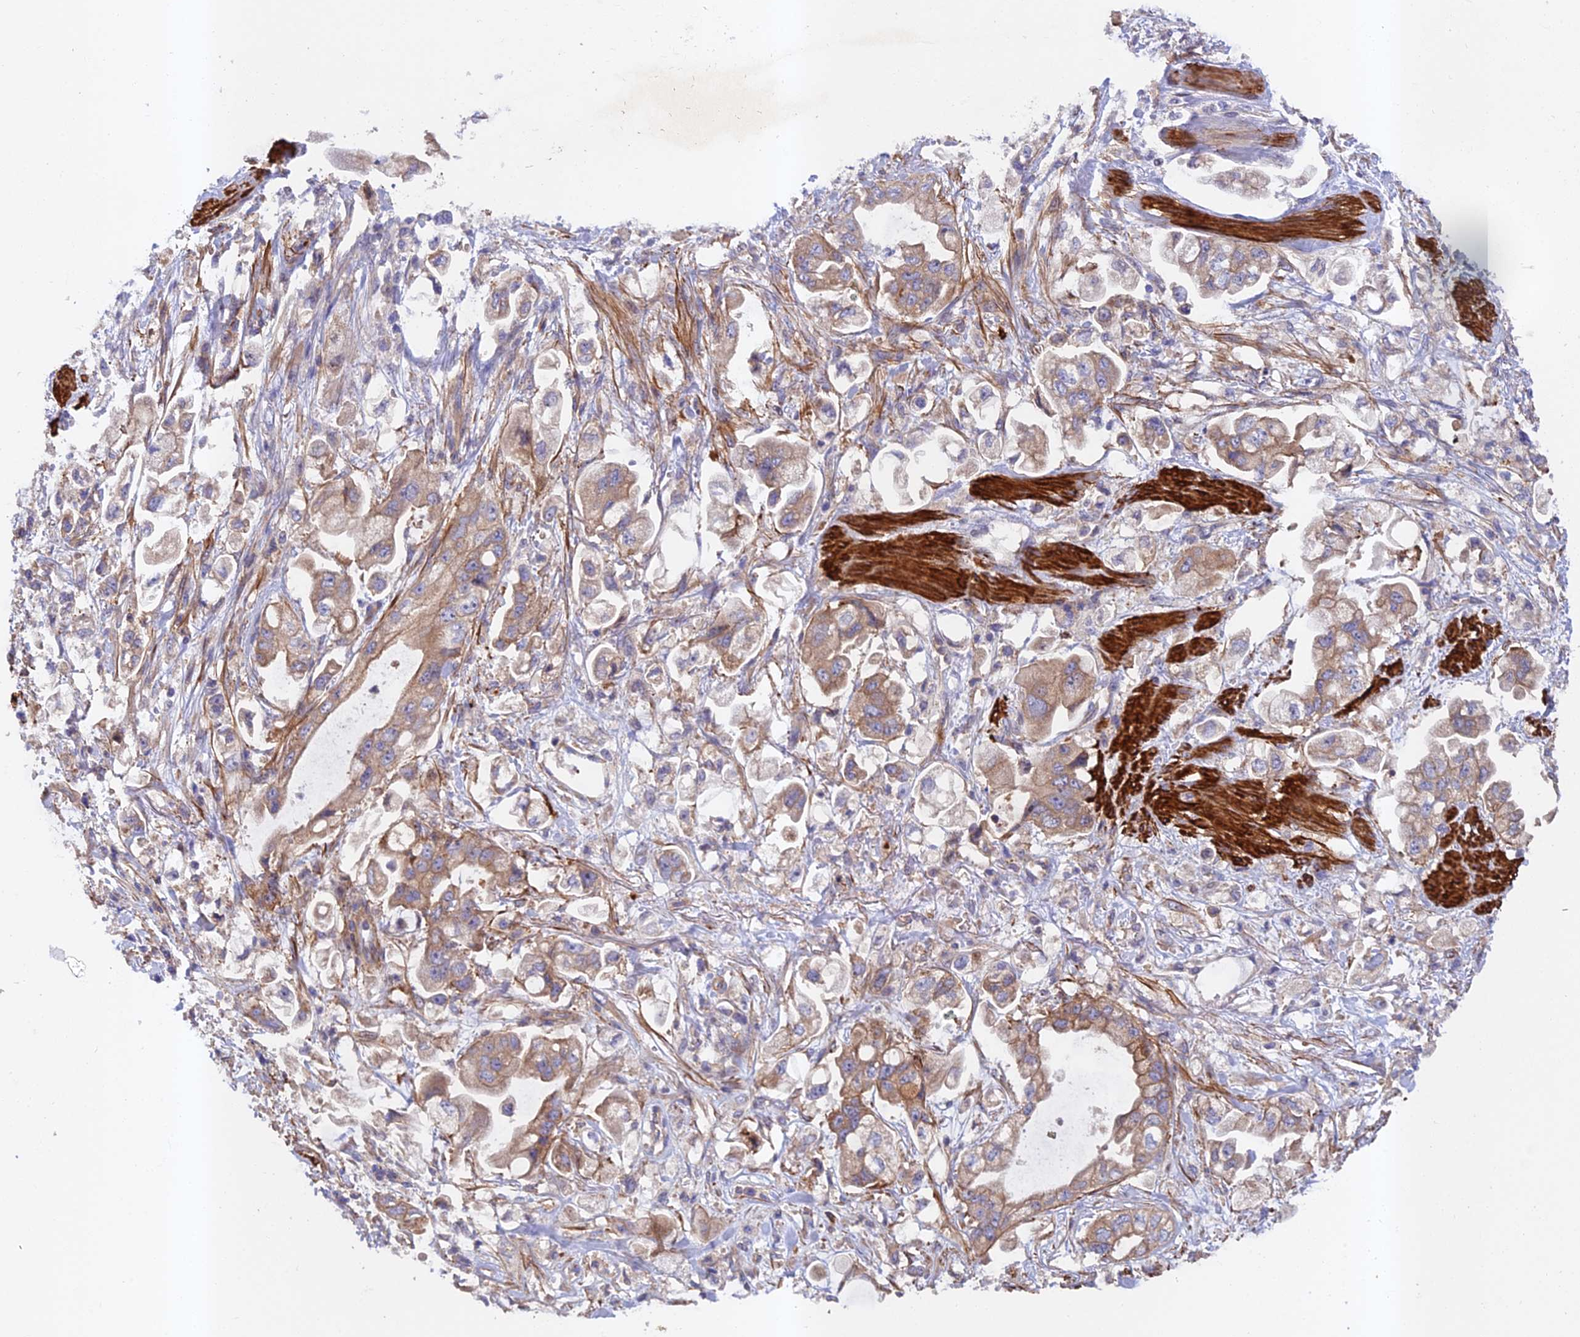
{"staining": {"intensity": "moderate", "quantity": ">75%", "location": "cytoplasmic/membranous"}, "tissue": "stomach cancer", "cell_type": "Tumor cells", "image_type": "cancer", "snomed": [{"axis": "morphology", "description": "Adenocarcinoma, NOS"}, {"axis": "topography", "description": "Stomach"}], "caption": "Tumor cells display moderate cytoplasmic/membranous staining in approximately >75% of cells in adenocarcinoma (stomach).", "gene": "RALGAPA2", "patient": {"sex": "male", "age": 62}}